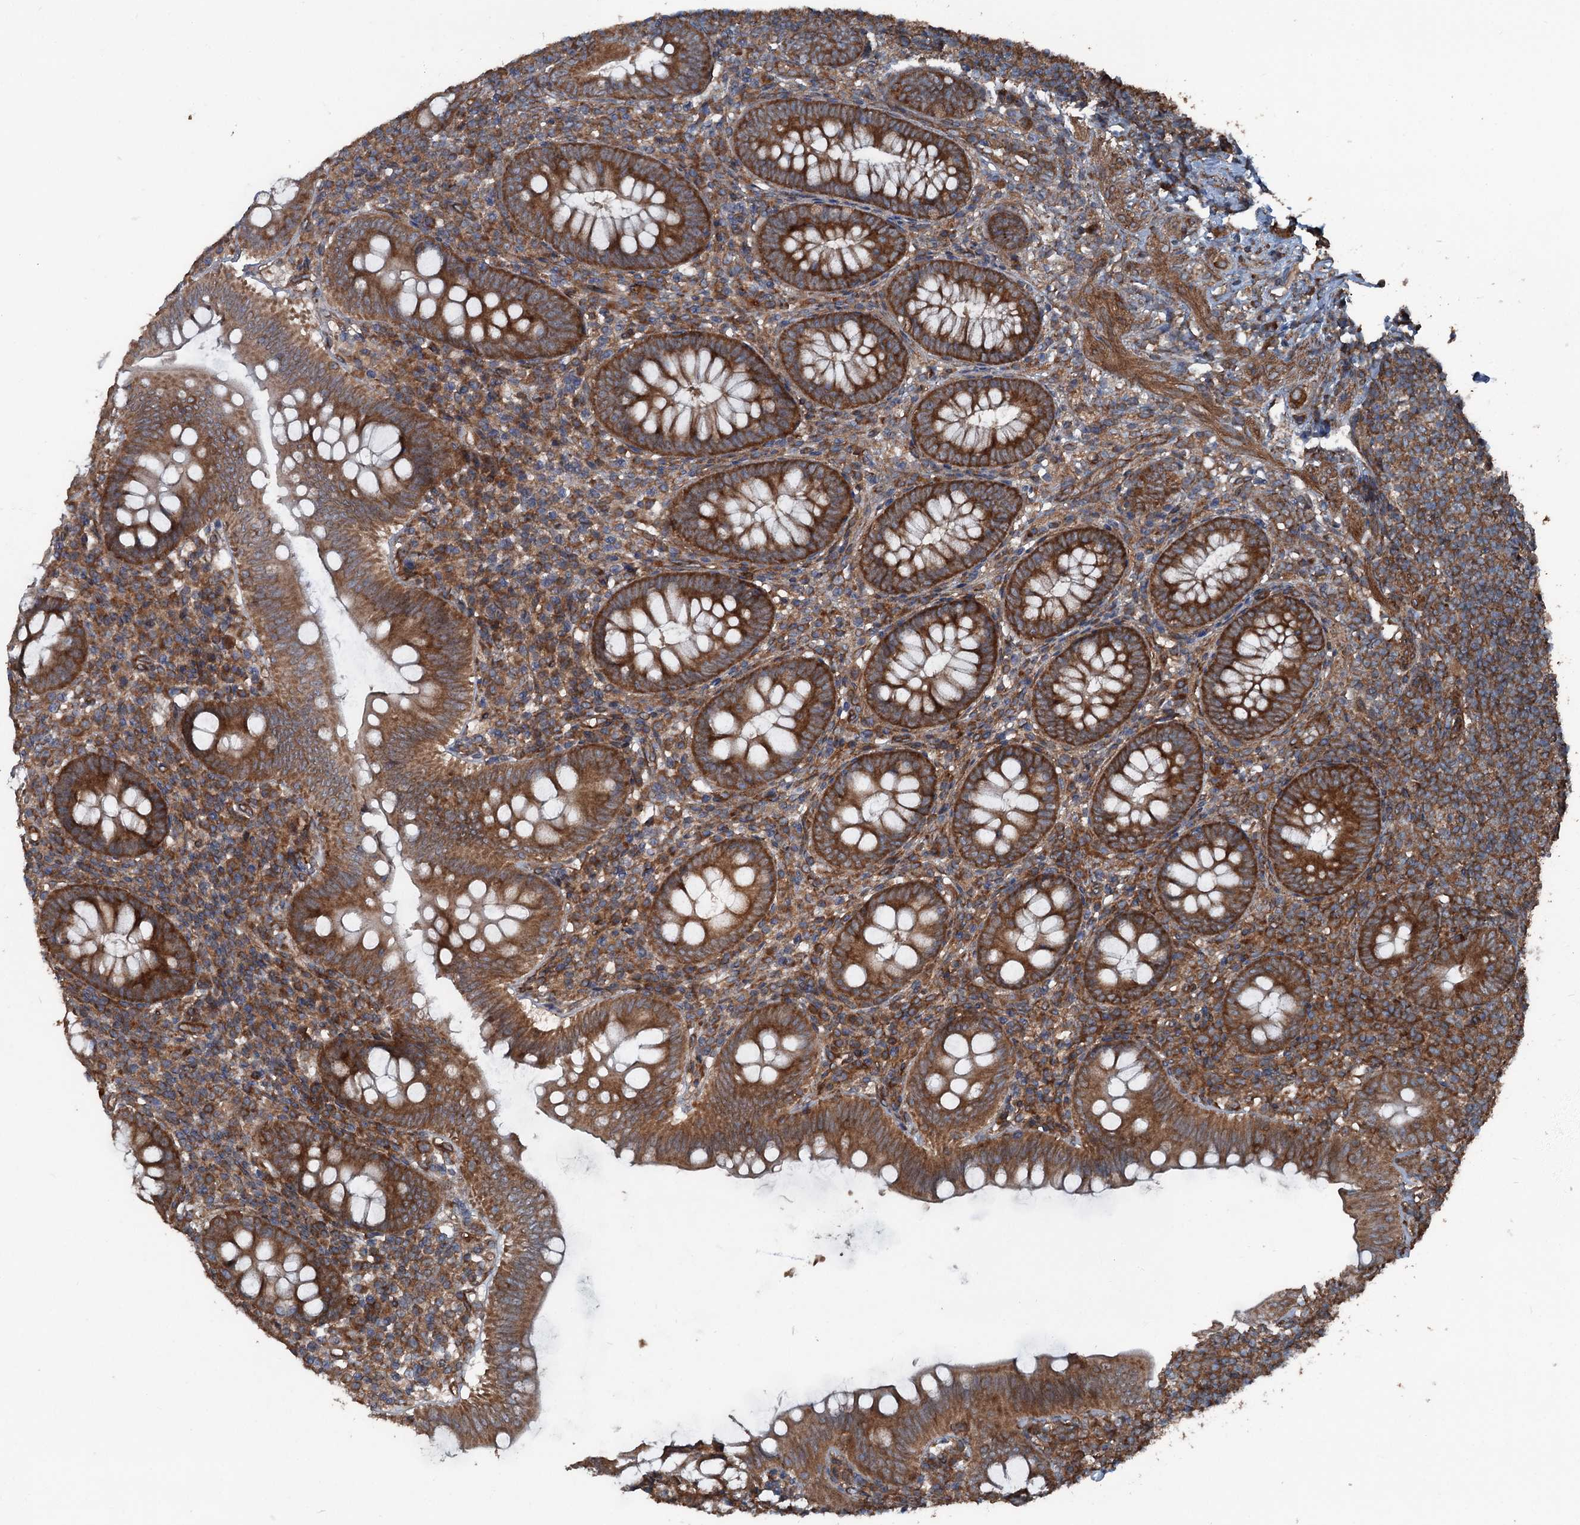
{"staining": {"intensity": "strong", "quantity": ">75%", "location": "cytoplasmic/membranous"}, "tissue": "appendix", "cell_type": "Glandular cells", "image_type": "normal", "snomed": [{"axis": "morphology", "description": "Normal tissue, NOS"}, {"axis": "topography", "description": "Appendix"}], "caption": "This photomicrograph exhibits normal appendix stained with immunohistochemistry to label a protein in brown. The cytoplasmic/membranous of glandular cells show strong positivity for the protein. Nuclei are counter-stained blue.", "gene": "RNF214", "patient": {"sex": "male", "age": 14}}